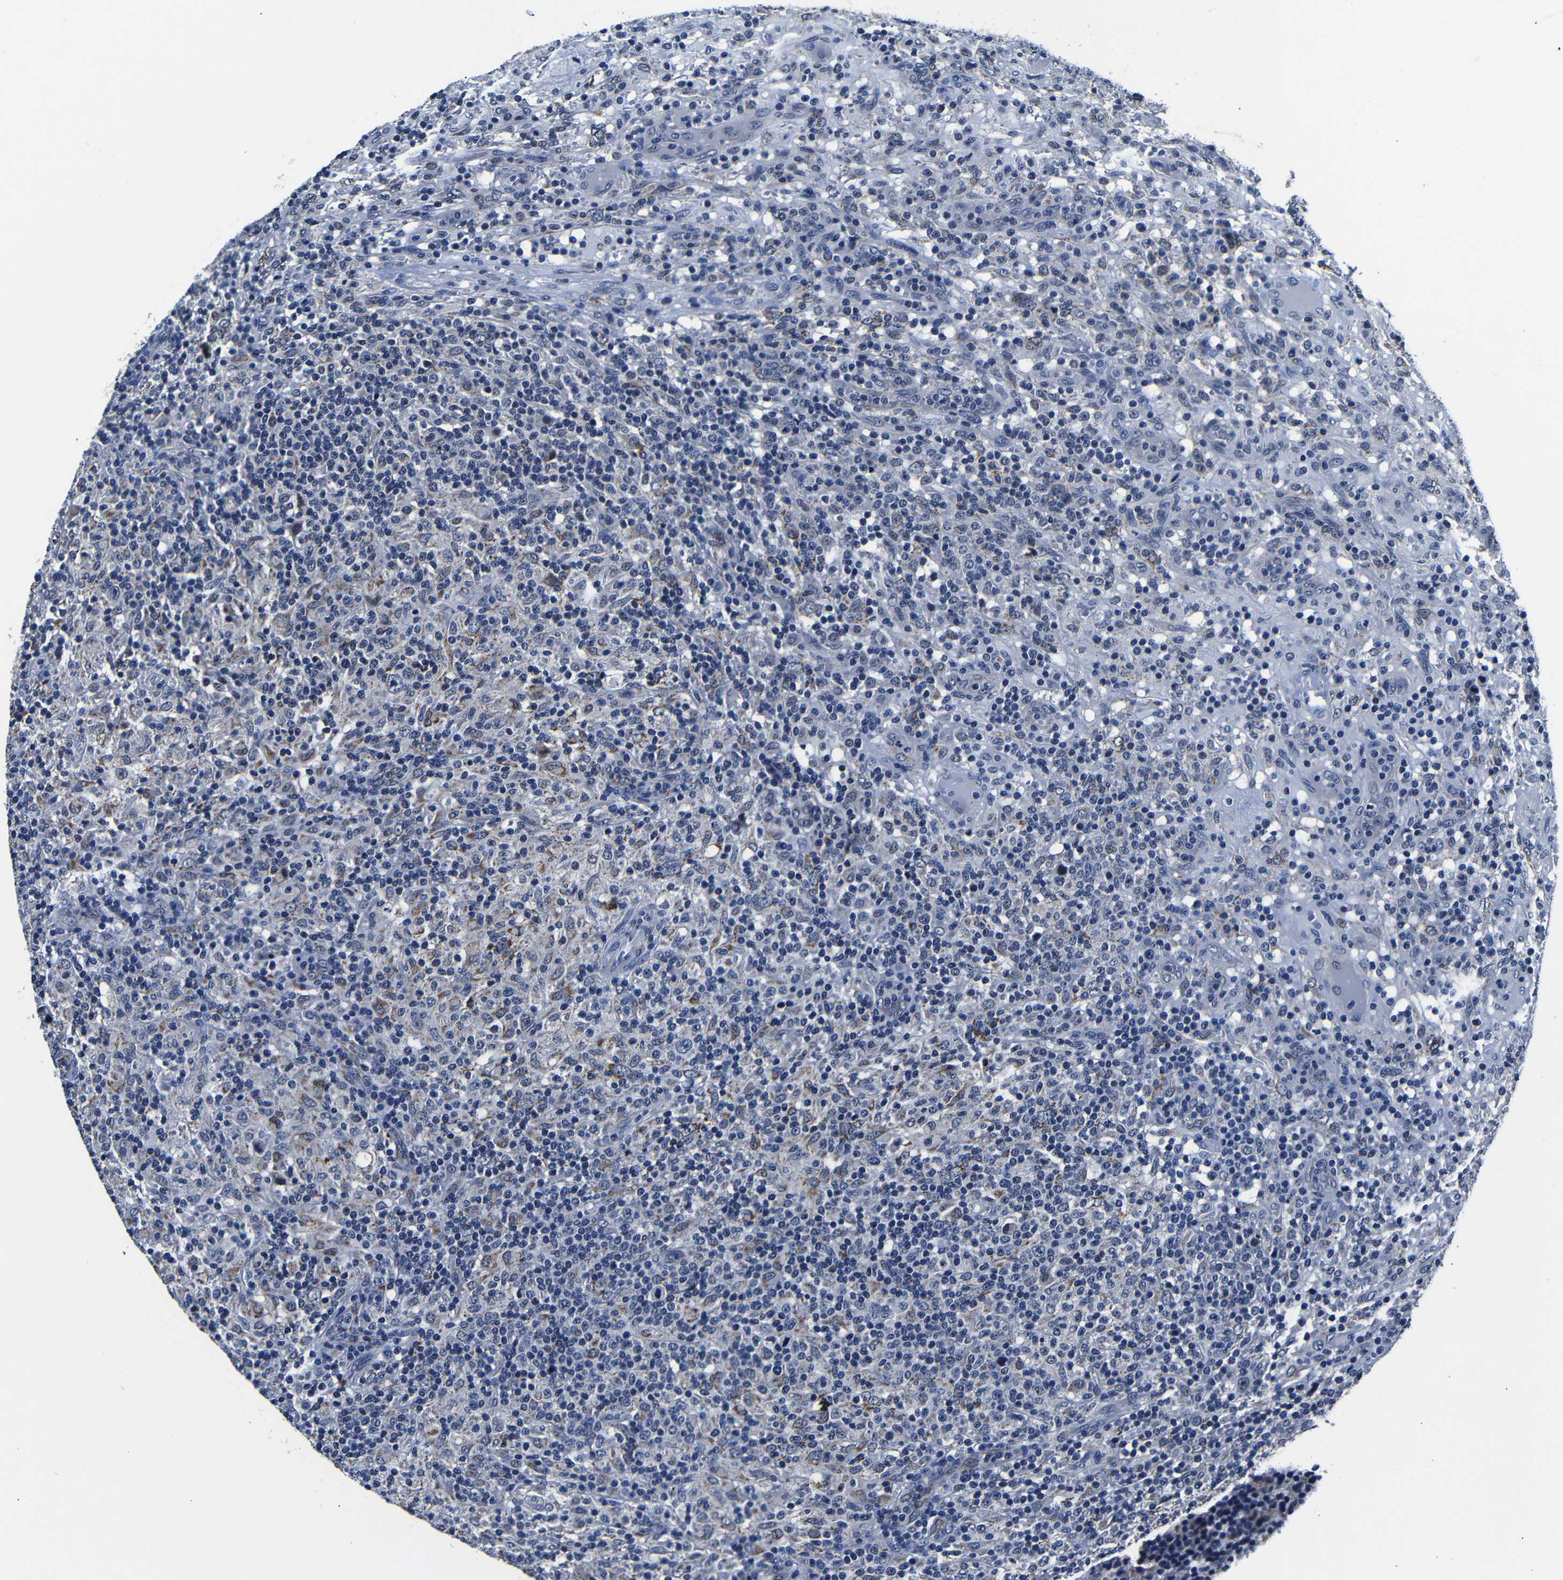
{"staining": {"intensity": "negative", "quantity": "none", "location": "none"}, "tissue": "lymphoma", "cell_type": "Tumor cells", "image_type": "cancer", "snomed": [{"axis": "morphology", "description": "Hodgkin's disease, NOS"}, {"axis": "topography", "description": "Lymph node"}], "caption": "DAB (3,3'-diaminobenzidine) immunohistochemical staining of lymphoma reveals no significant positivity in tumor cells.", "gene": "DEPP1", "patient": {"sex": "male", "age": 70}}